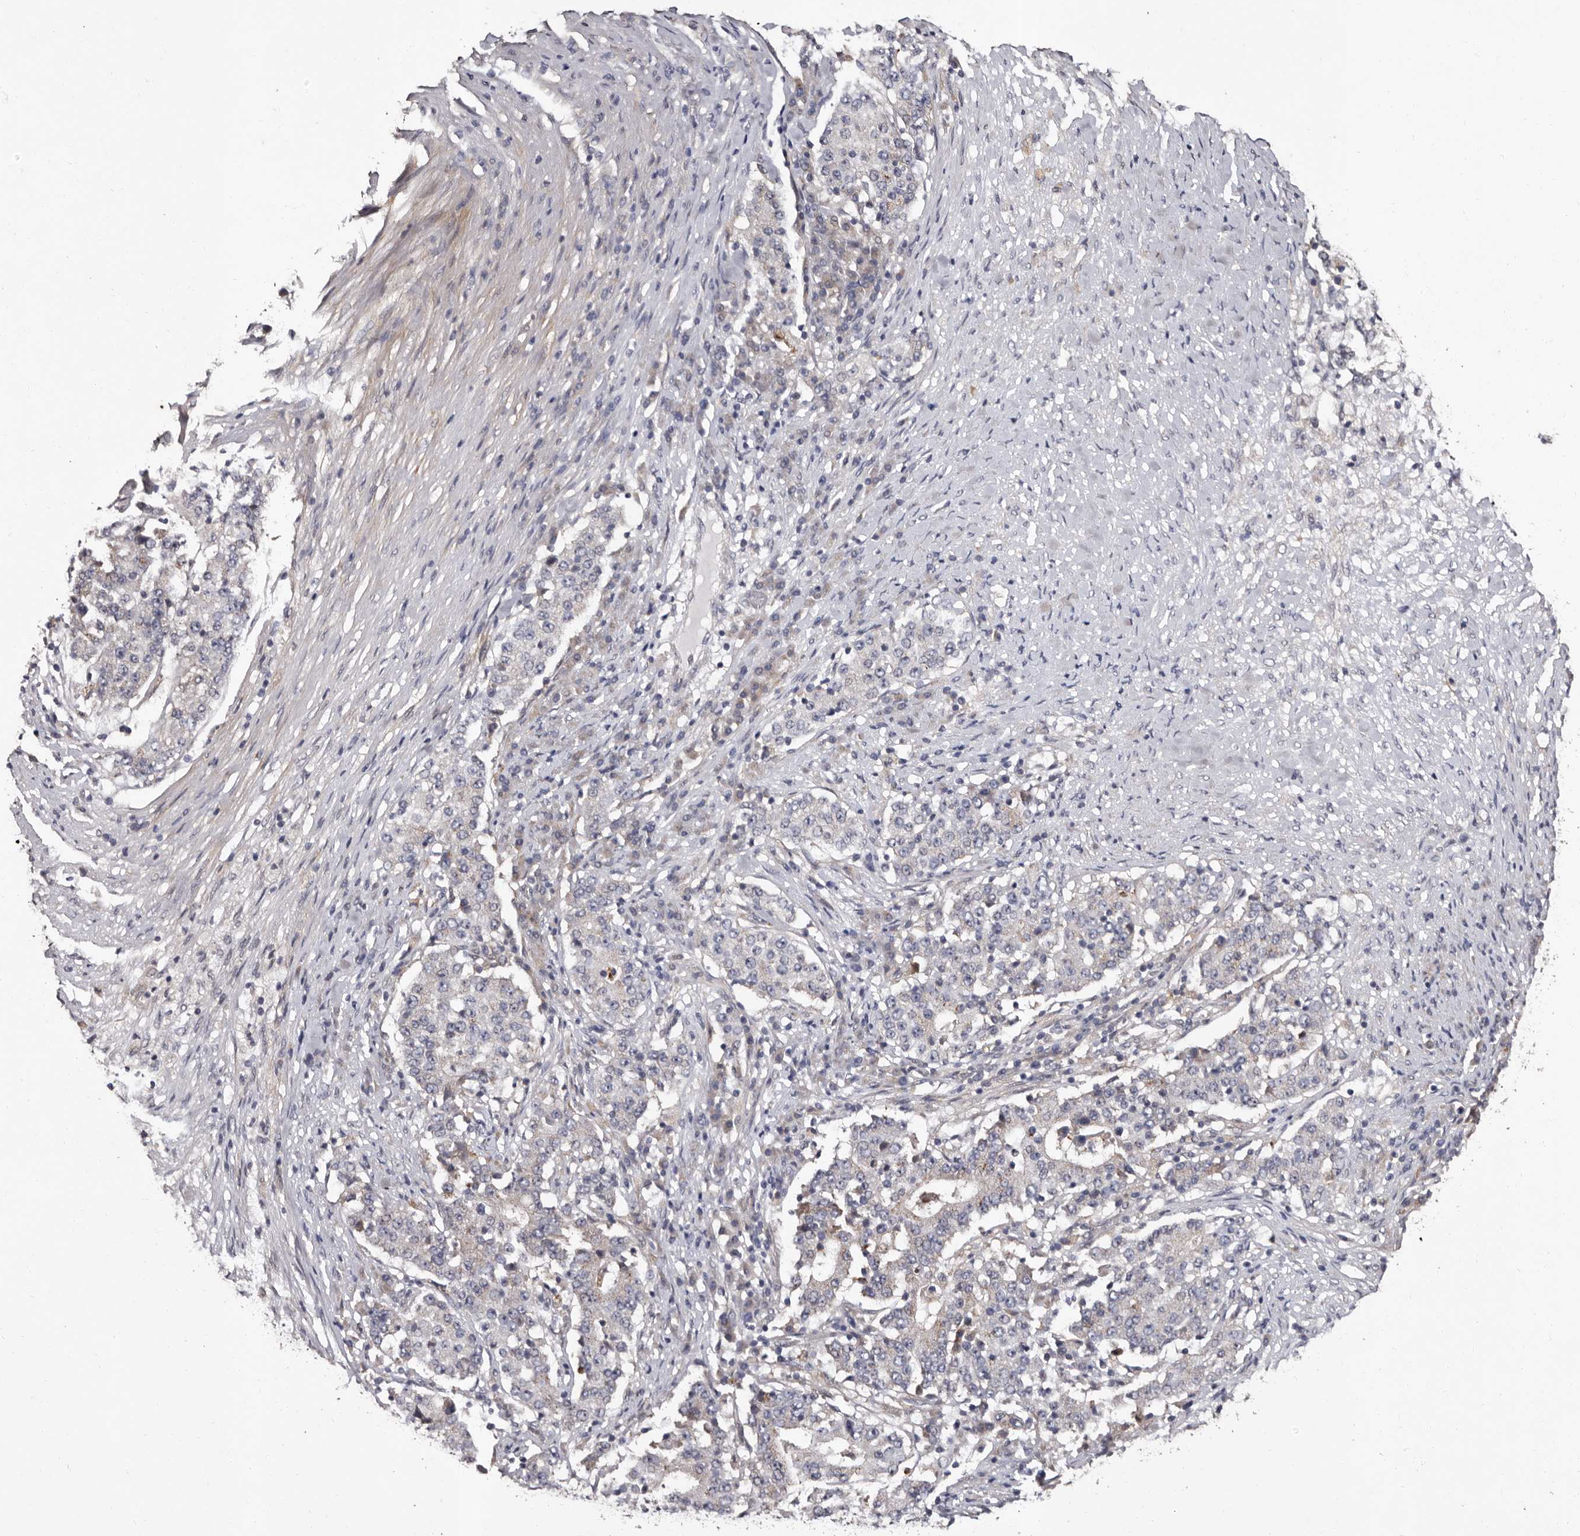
{"staining": {"intensity": "weak", "quantity": "<25%", "location": "cytoplasmic/membranous"}, "tissue": "stomach cancer", "cell_type": "Tumor cells", "image_type": "cancer", "snomed": [{"axis": "morphology", "description": "Adenocarcinoma, NOS"}, {"axis": "topography", "description": "Stomach"}], "caption": "DAB (3,3'-diaminobenzidine) immunohistochemical staining of human adenocarcinoma (stomach) demonstrates no significant expression in tumor cells. (Brightfield microscopy of DAB (3,3'-diaminobenzidine) immunohistochemistry at high magnification).", "gene": "FAM91A1", "patient": {"sex": "male", "age": 59}}